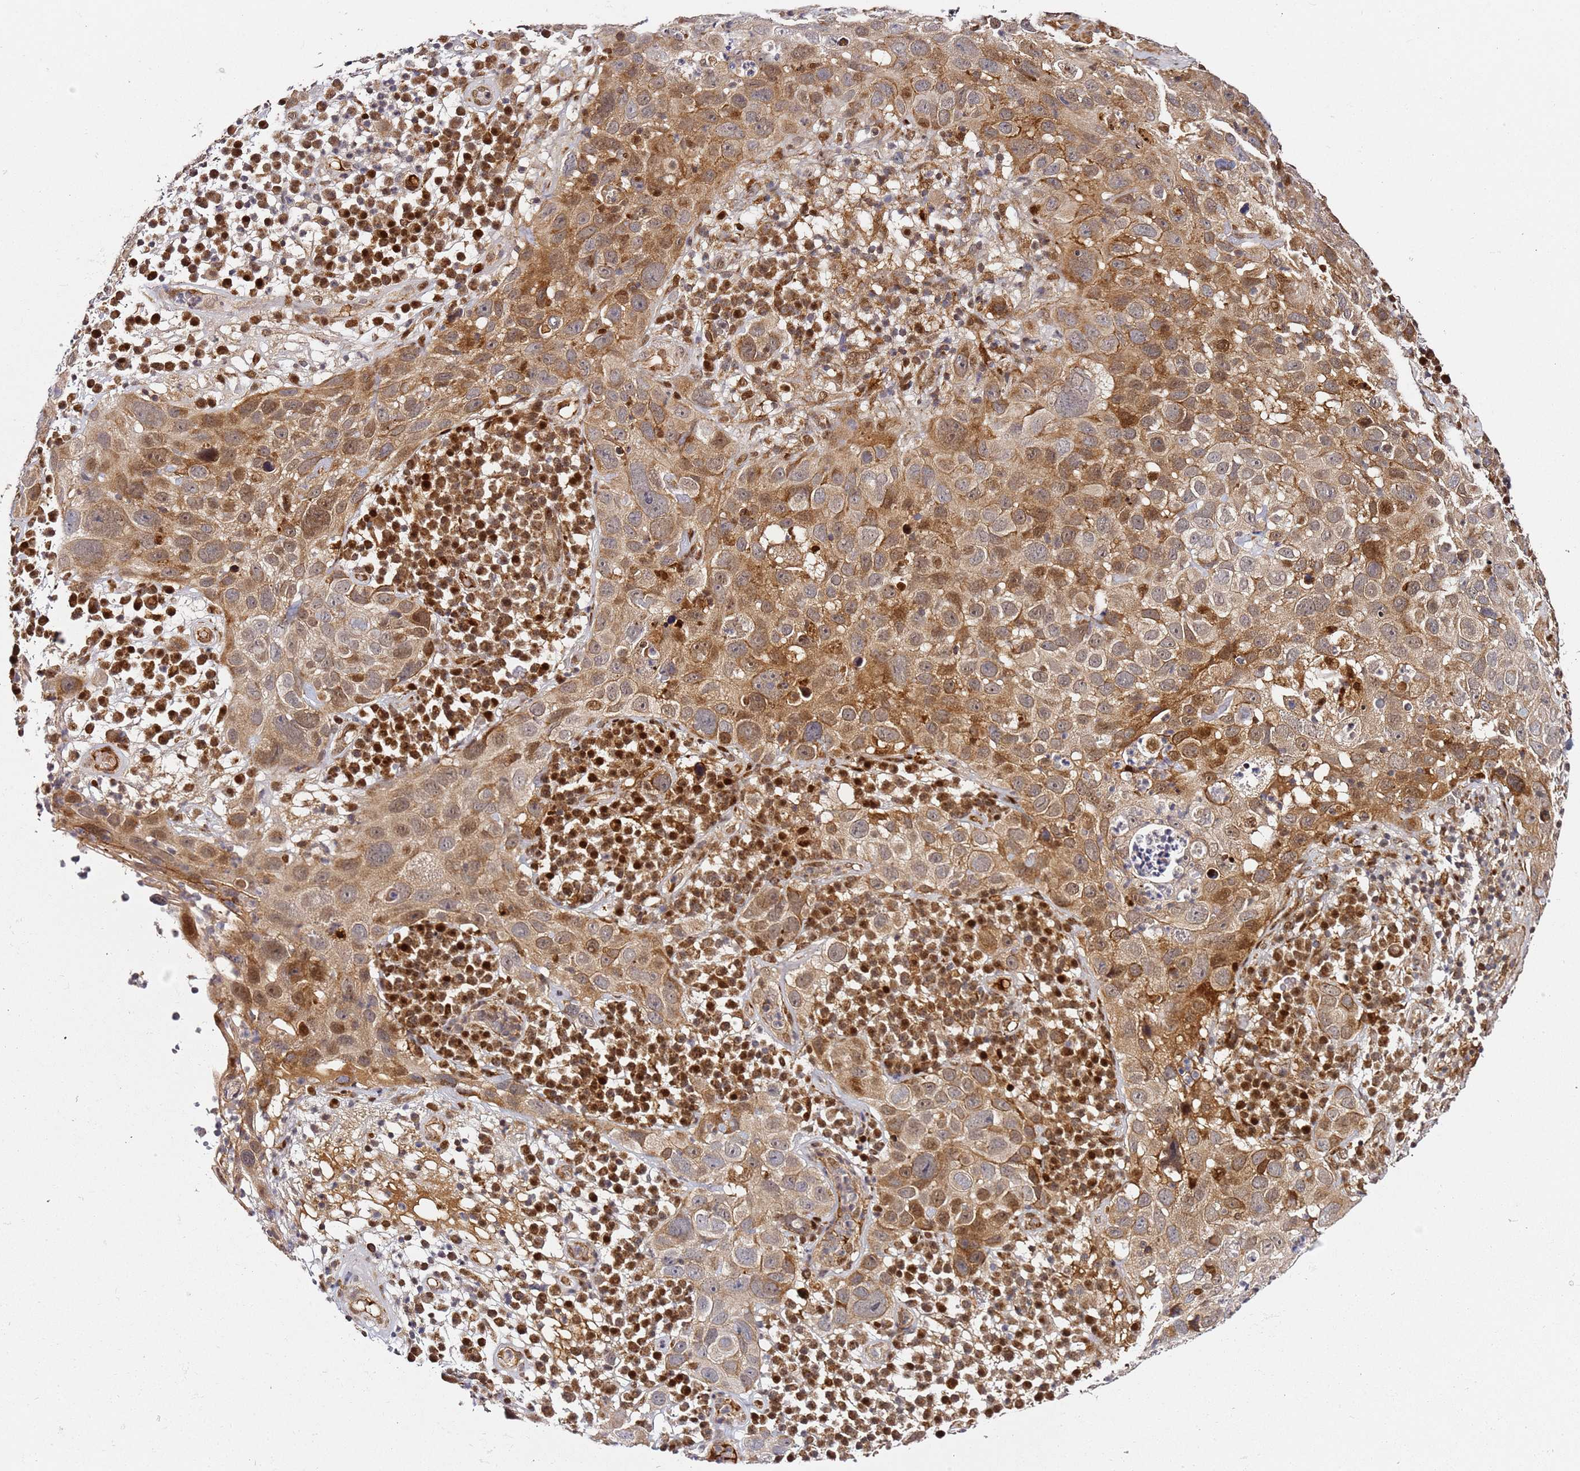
{"staining": {"intensity": "moderate", "quantity": ">75%", "location": "cytoplasmic/membranous,nuclear"}, "tissue": "skin cancer", "cell_type": "Tumor cells", "image_type": "cancer", "snomed": [{"axis": "morphology", "description": "Squamous cell carcinoma in situ, NOS"}, {"axis": "morphology", "description": "Squamous cell carcinoma, NOS"}, {"axis": "topography", "description": "Skin"}], "caption": "Protein staining of squamous cell carcinoma (skin) tissue reveals moderate cytoplasmic/membranous and nuclear expression in about >75% of tumor cells.", "gene": "SMOX", "patient": {"sex": "male", "age": 93}}